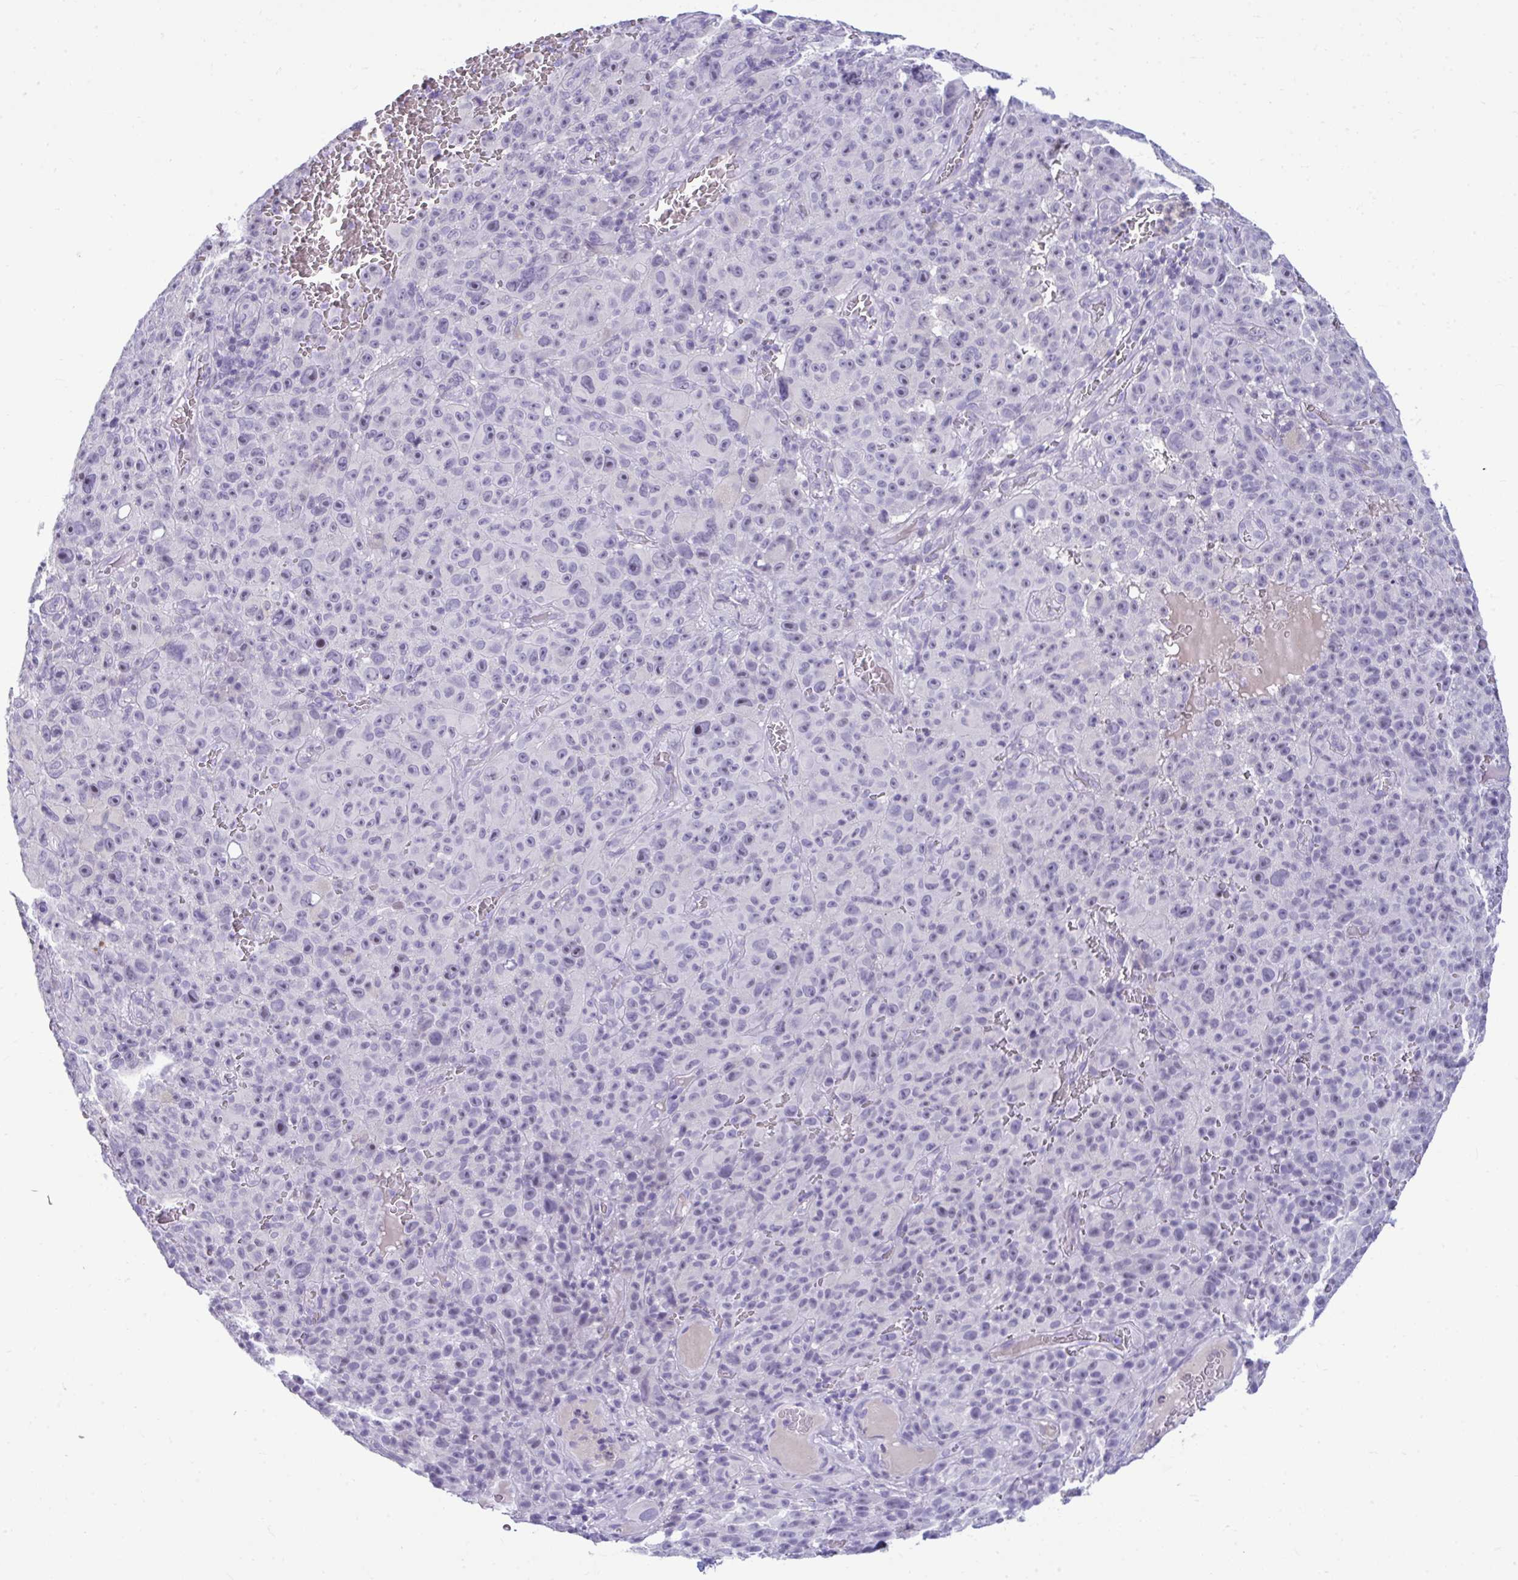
{"staining": {"intensity": "negative", "quantity": "none", "location": "none"}, "tissue": "melanoma", "cell_type": "Tumor cells", "image_type": "cancer", "snomed": [{"axis": "morphology", "description": "Malignant melanoma, NOS"}, {"axis": "topography", "description": "Skin"}], "caption": "The histopathology image displays no significant positivity in tumor cells of melanoma. Nuclei are stained in blue.", "gene": "PIGZ", "patient": {"sex": "female", "age": 82}}